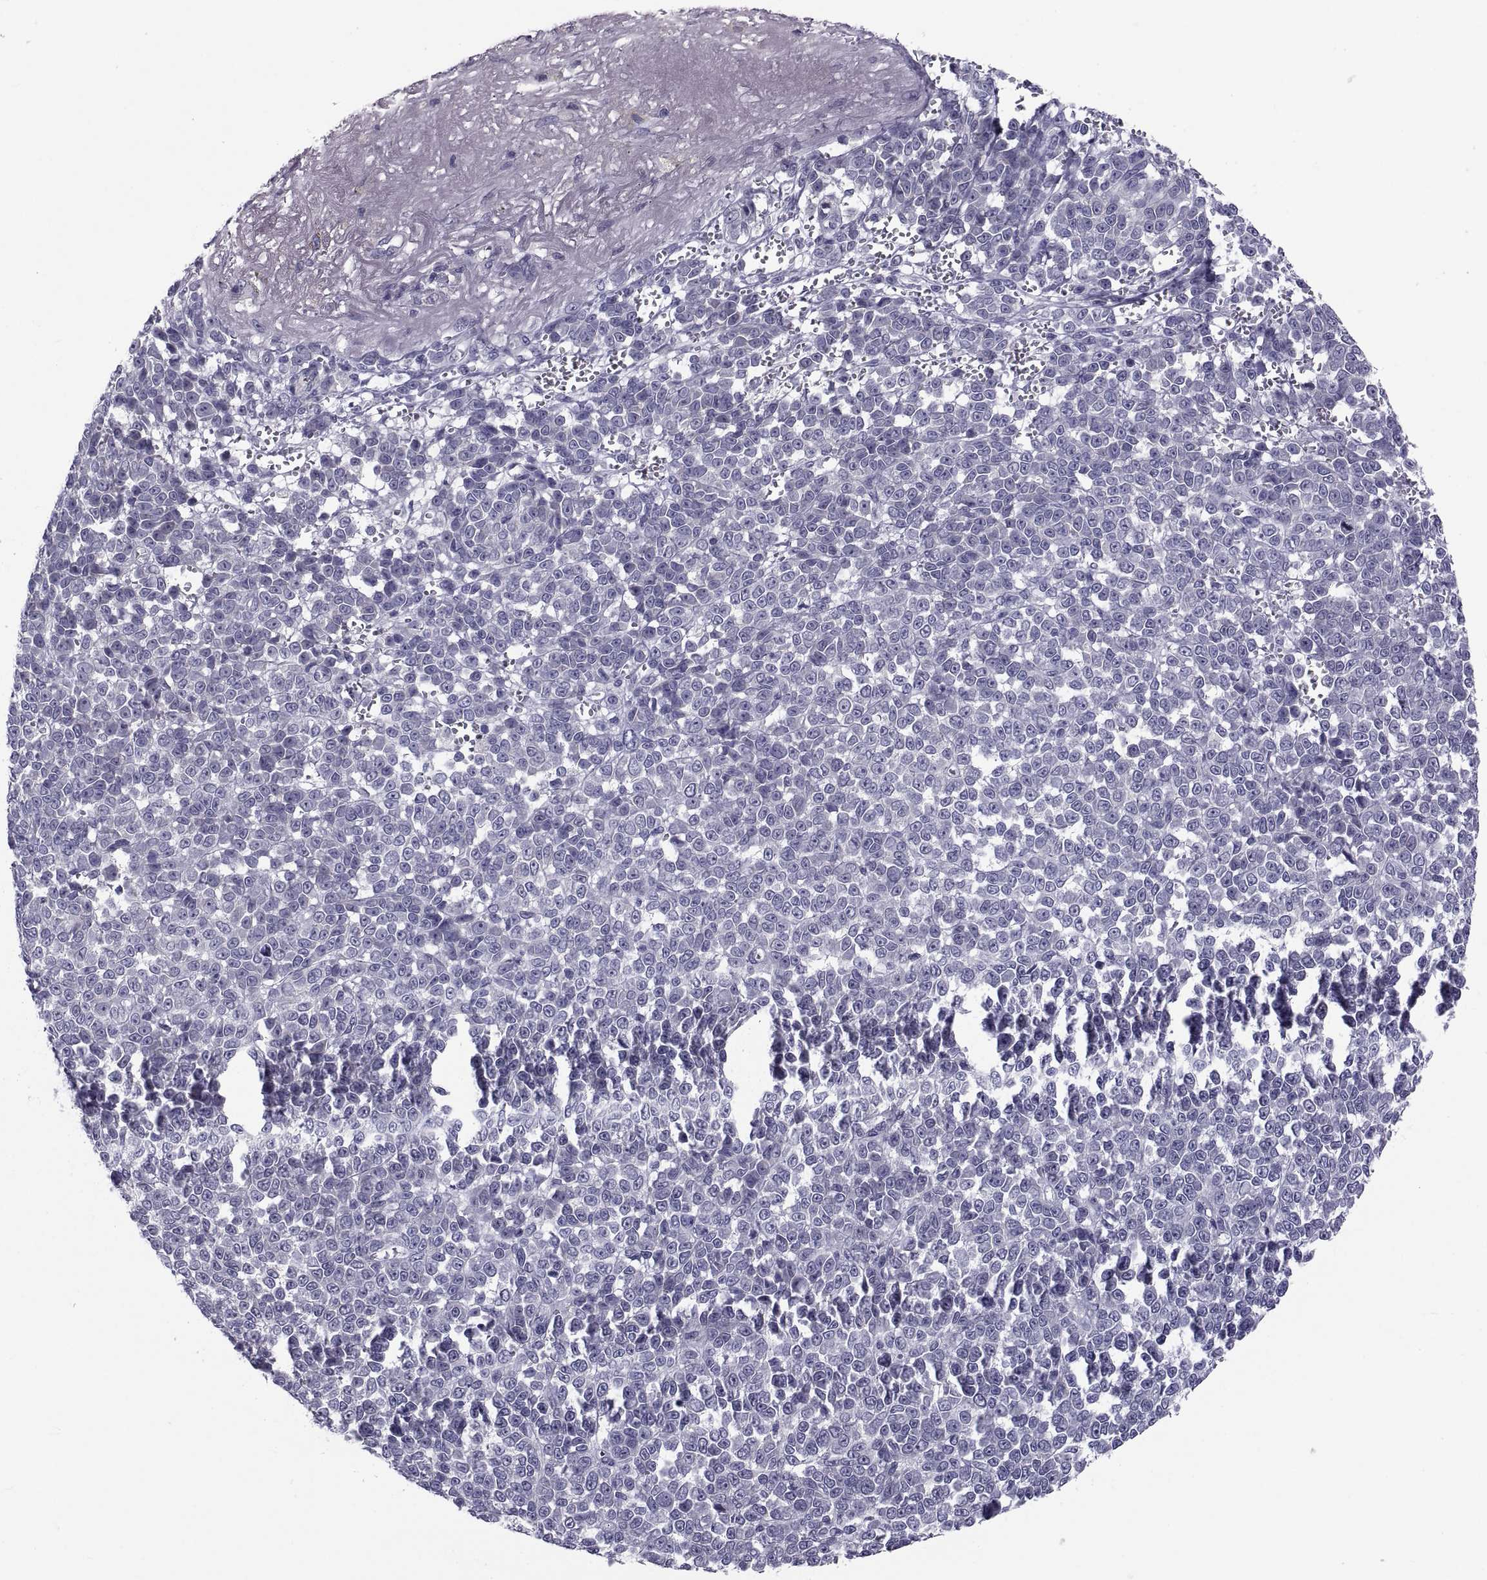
{"staining": {"intensity": "negative", "quantity": "none", "location": "none"}, "tissue": "melanoma", "cell_type": "Tumor cells", "image_type": "cancer", "snomed": [{"axis": "morphology", "description": "Malignant melanoma, NOS"}, {"axis": "topography", "description": "Skin"}], "caption": "Histopathology image shows no significant protein positivity in tumor cells of malignant melanoma.", "gene": "PDZRN4", "patient": {"sex": "female", "age": 95}}